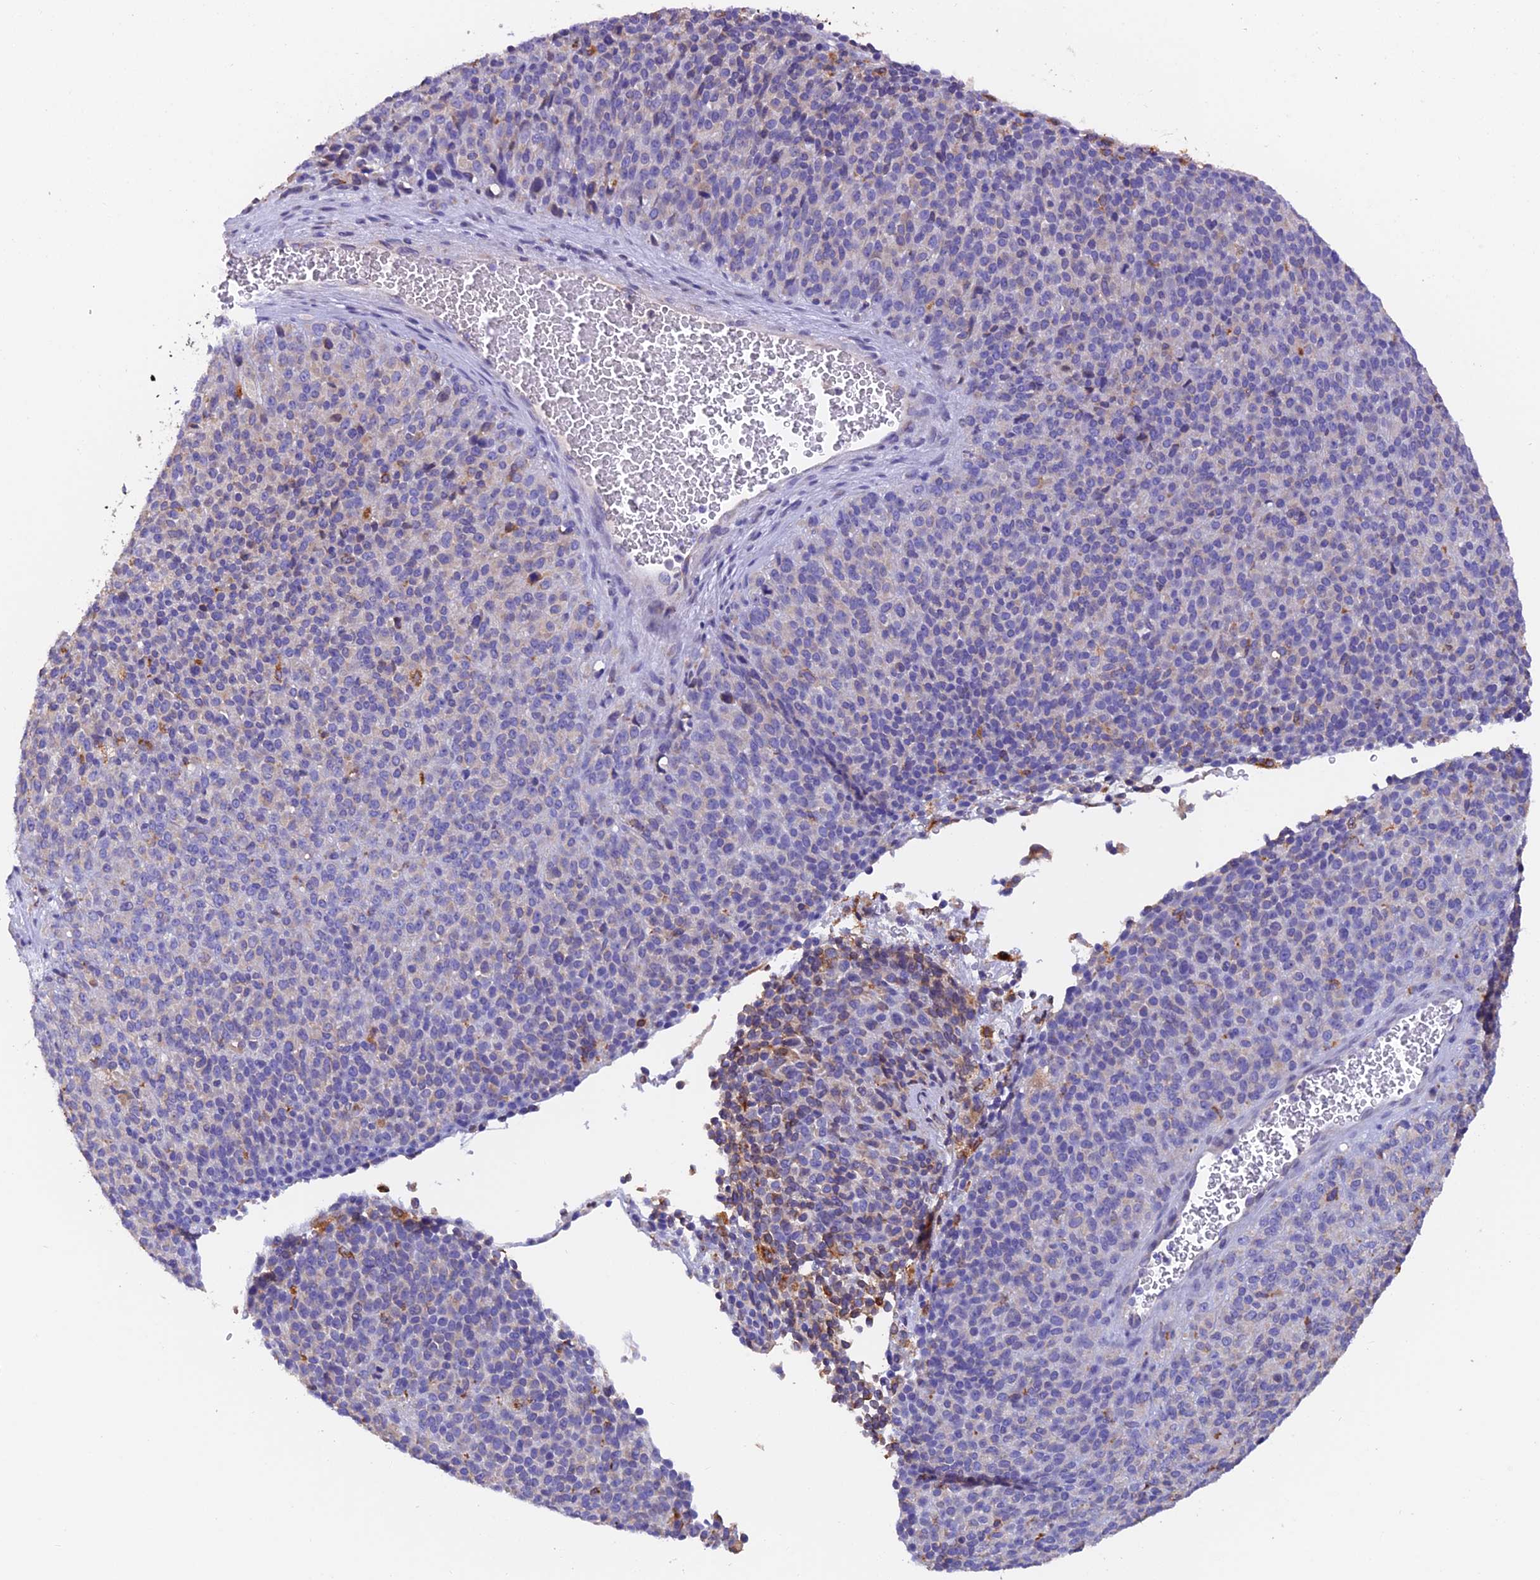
{"staining": {"intensity": "negative", "quantity": "none", "location": "none"}, "tissue": "melanoma", "cell_type": "Tumor cells", "image_type": "cancer", "snomed": [{"axis": "morphology", "description": "Malignant melanoma, Metastatic site"}, {"axis": "topography", "description": "Brain"}], "caption": "Tumor cells are negative for protein expression in human malignant melanoma (metastatic site).", "gene": "VKORC1", "patient": {"sex": "female", "age": 56}}